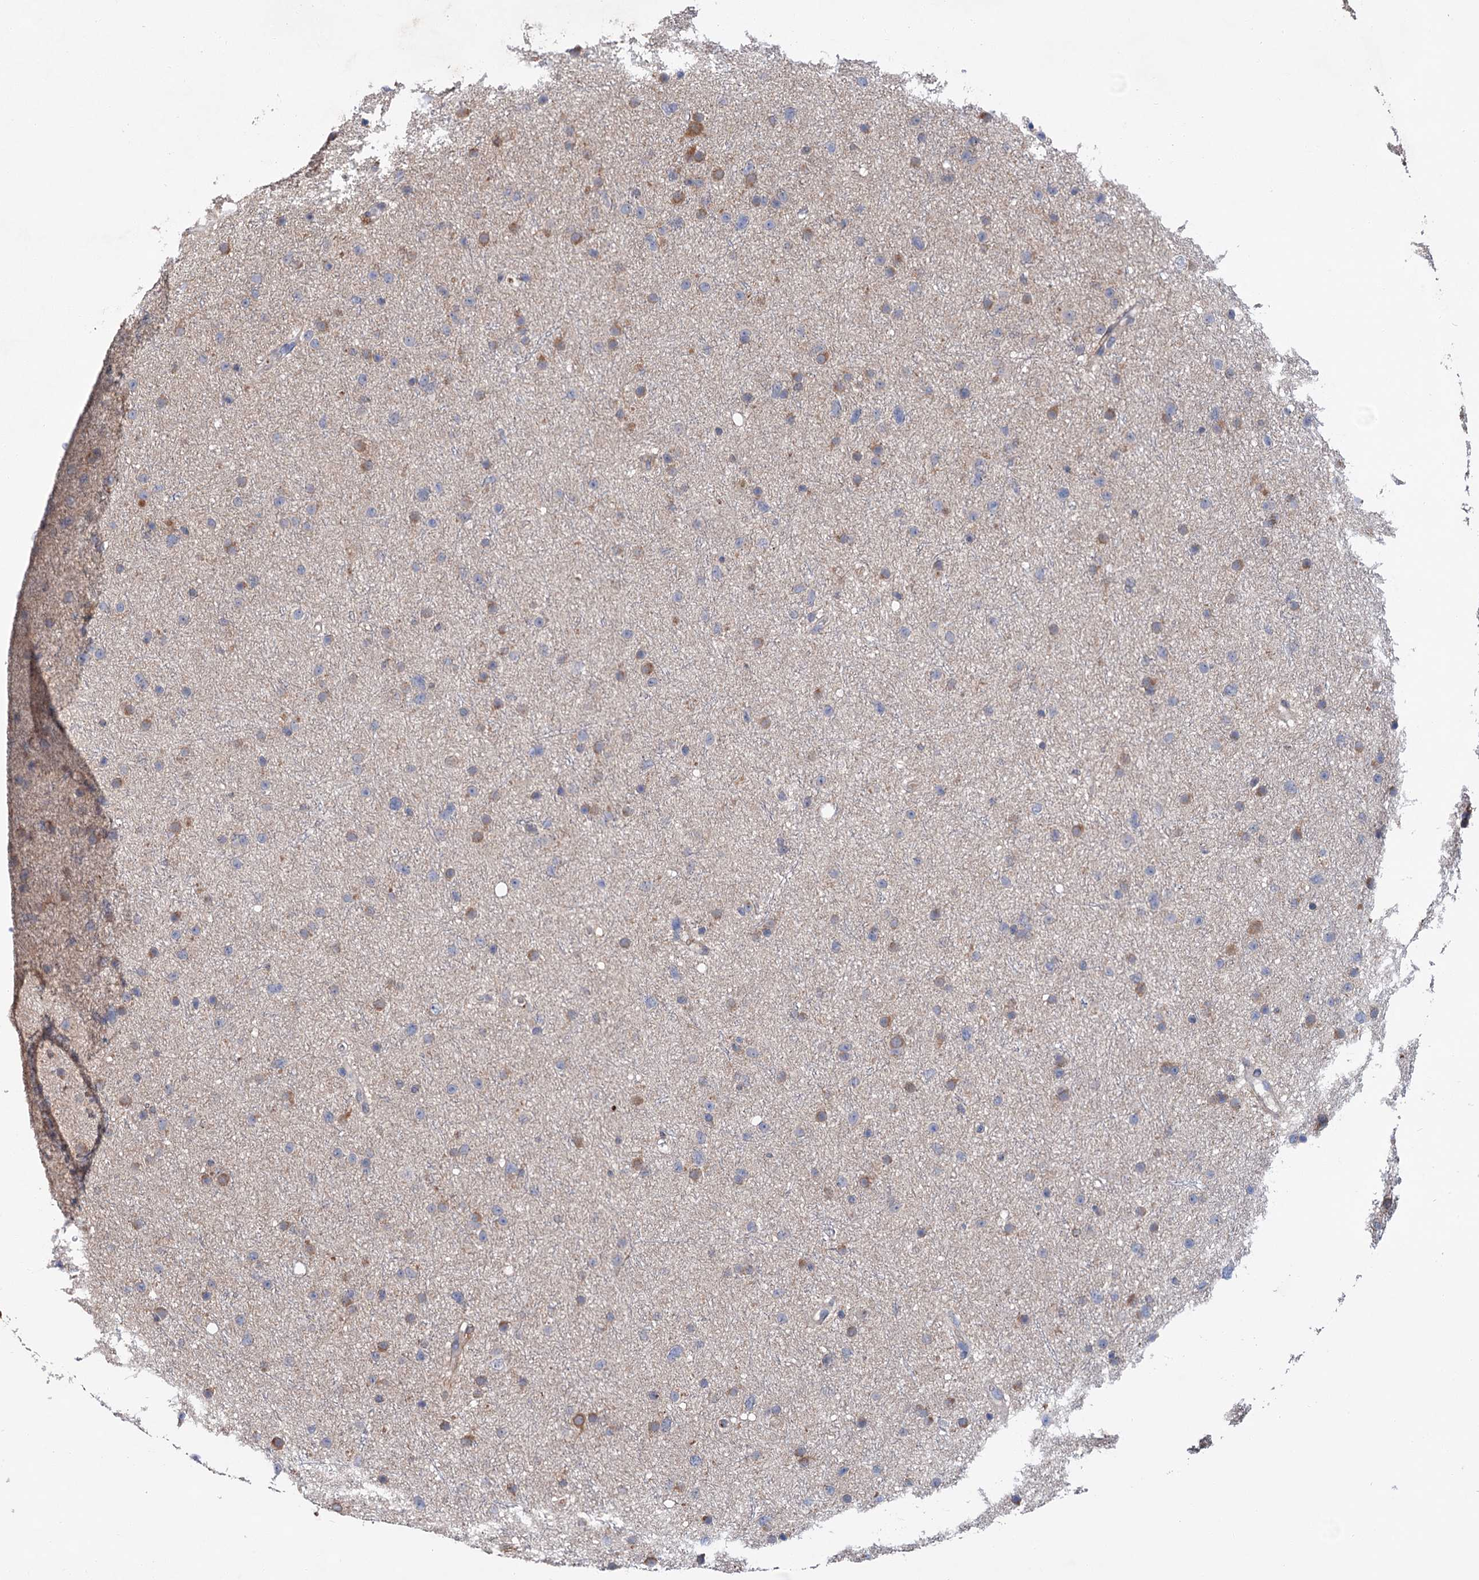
{"staining": {"intensity": "moderate", "quantity": "<25%", "location": "cytoplasmic/membranous"}, "tissue": "glioma", "cell_type": "Tumor cells", "image_type": "cancer", "snomed": [{"axis": "morphology", "description": "Glioma, malignant, Low grade"}, {"axis": "topography", "description": "Cerebral cortex"}], "caption": "Moderate cytoplasmic/membranous expression for a protein is identified in about <25% of tumor cells of glioma using immunohistochemistry.", "gene": "TMTC3", "patient": {"sex": "female", "age": 39}}